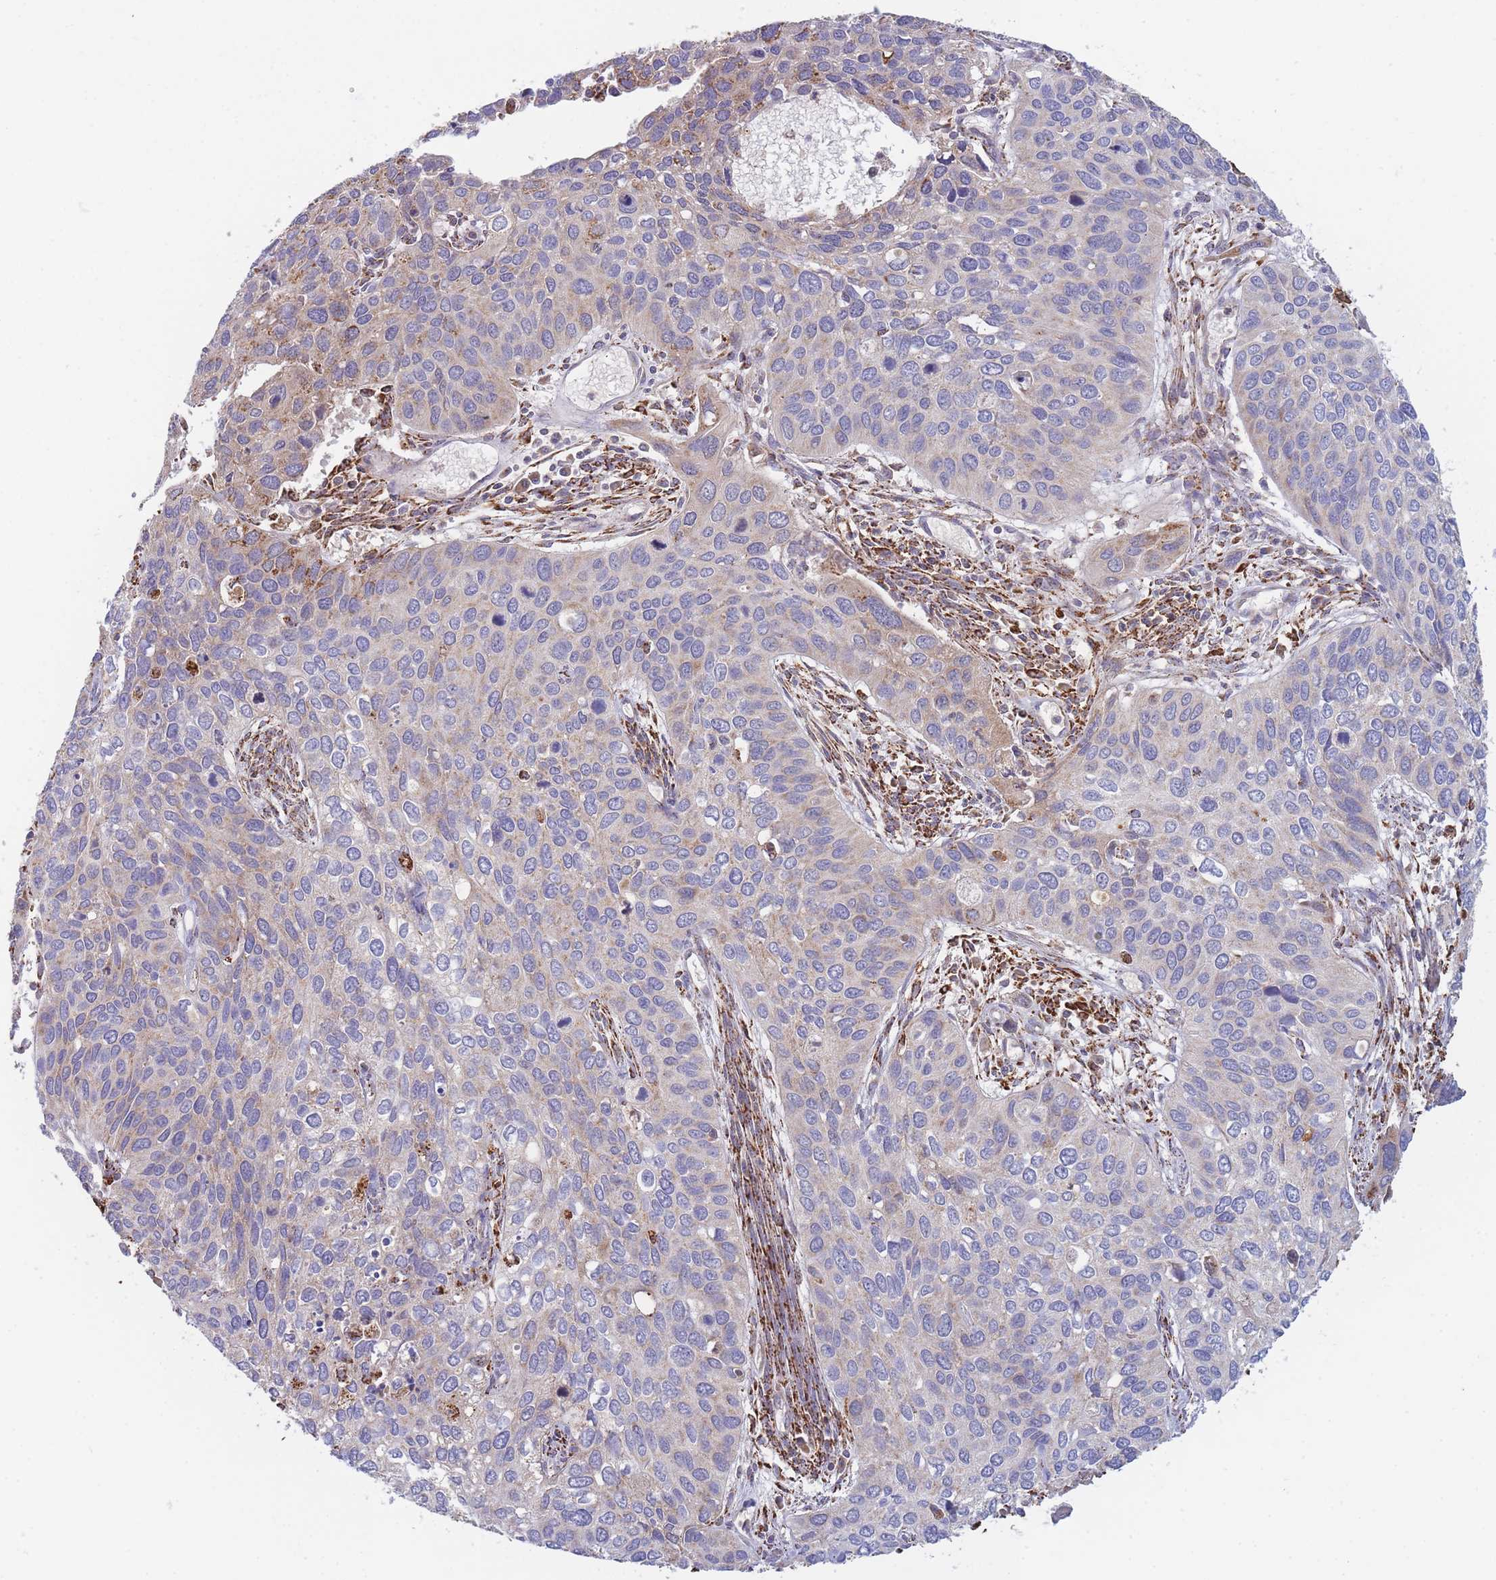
{"staining": {"intensity": "weak", "quantity": "<25%", "location": "cytoplasmic/membranous"}, "tissue": "cervical cancer", "cell_type": "Tumor cells", "image_type": "cancer", "snomed": [{"axis": "morphology", "description": "Squamous cell carcinoma, NOS"}, {"axis": "topography", "description": "Cervix"}], "caption": "Immunohistochemical staining of human squamous cell carcinoma (cervical) shows no significant staining in tumor cells.", "gene": "MRPL17", "patient": {"sex": "female", "age": 55}}